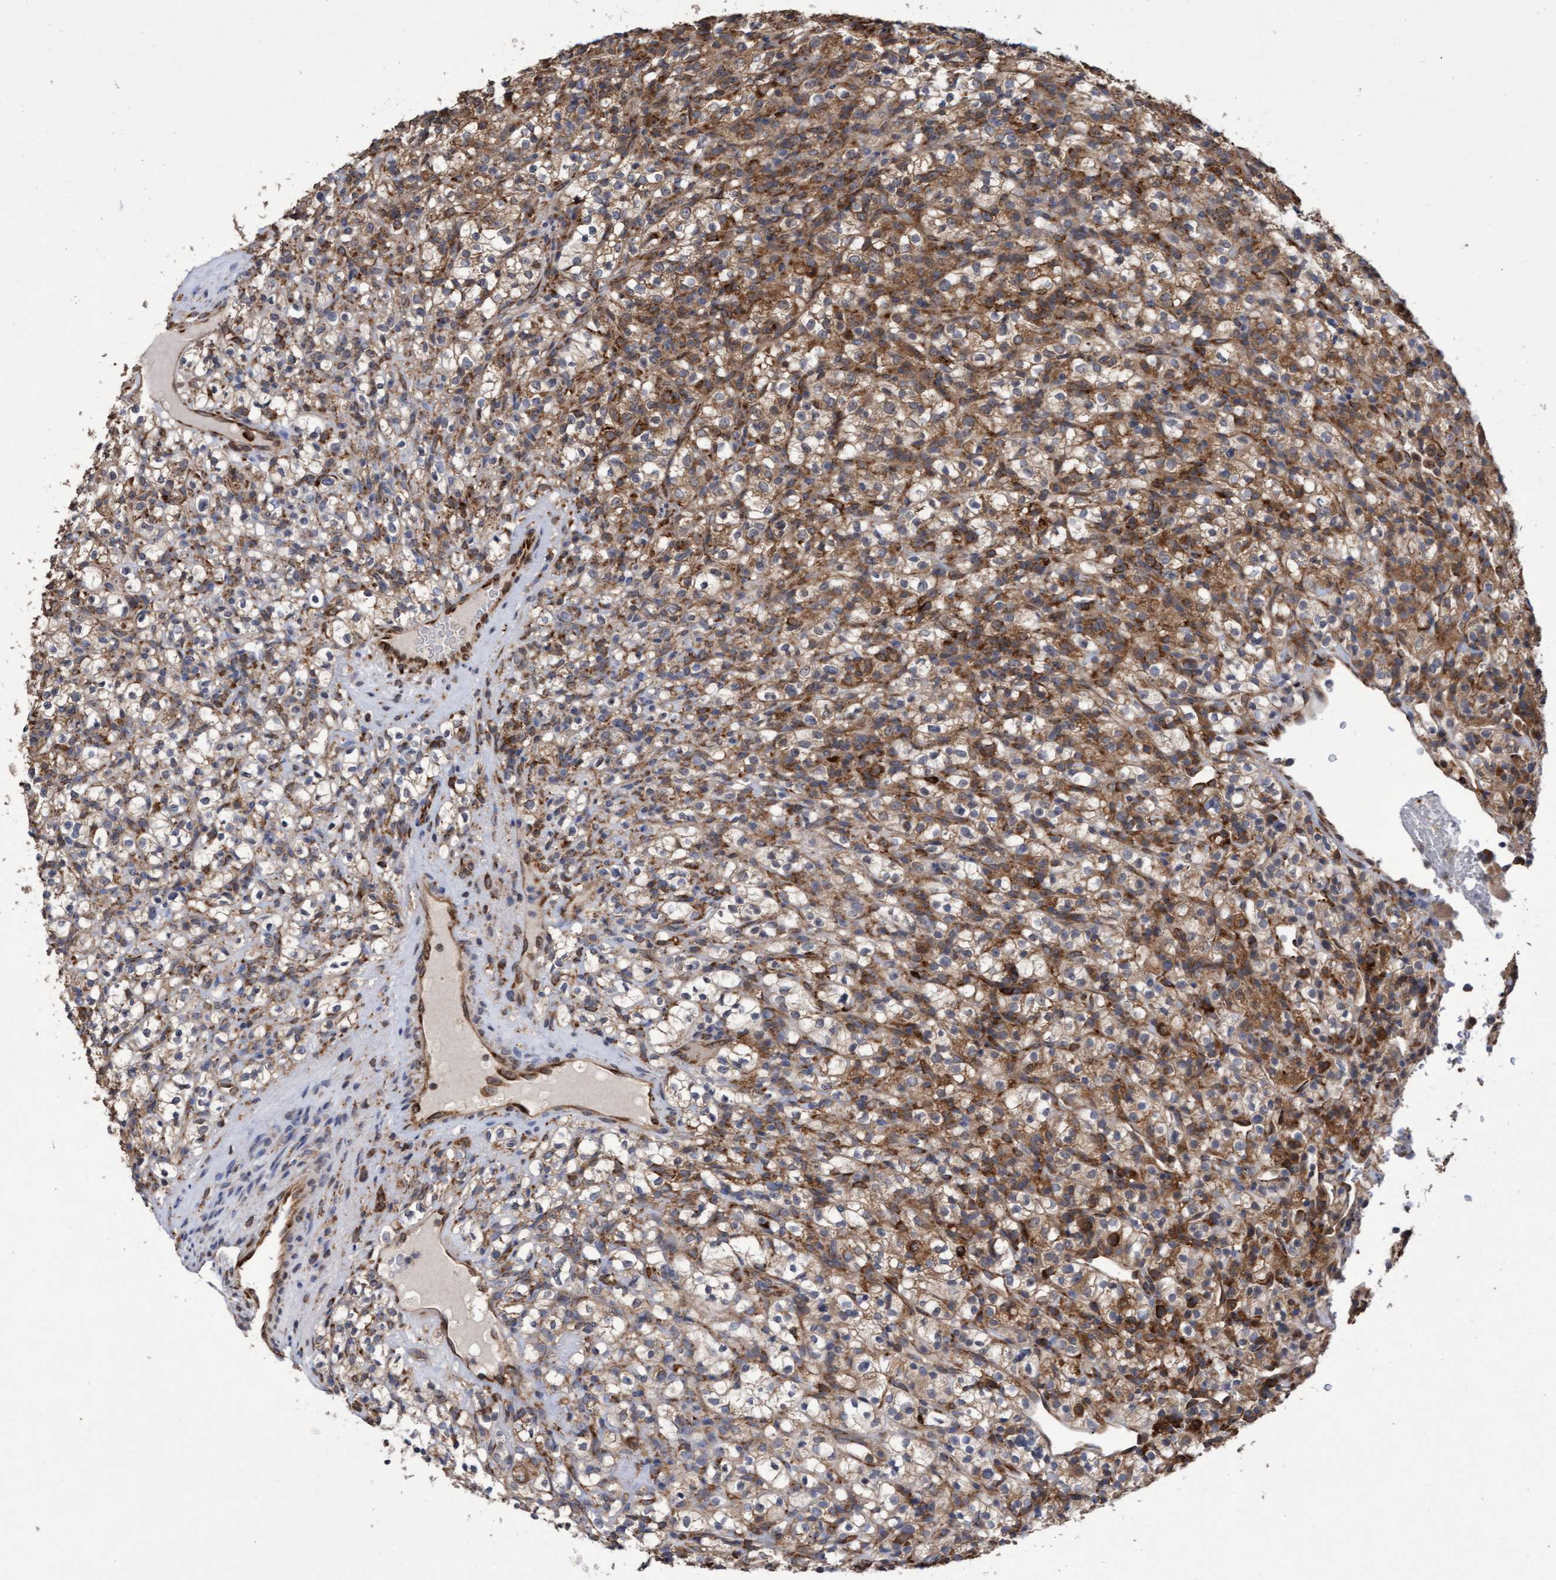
{"staining": {"intensity": "moderate", "quantity": ">75%", "location": "cytoplasmic/membranous"}, "tissue": "renal cancer", "cell_type": "Tumor cells", "image_type": "cancer", "snomed": [{"axis": "morphology", "description": "Normal tissue, NOS"}, {"axis": "morphology", "description": "Adenocarcinoma, NOS"}, {"axis": "topography", "description": "Kidney"}], "caption": "IHC of renal adenocarcinoma shows medium levels of moderate cytoplasmic/membranous staining in about >75% of tumor cells.", "gene": "ABCF2", "patient": {"sex": "female", "age": 72}}